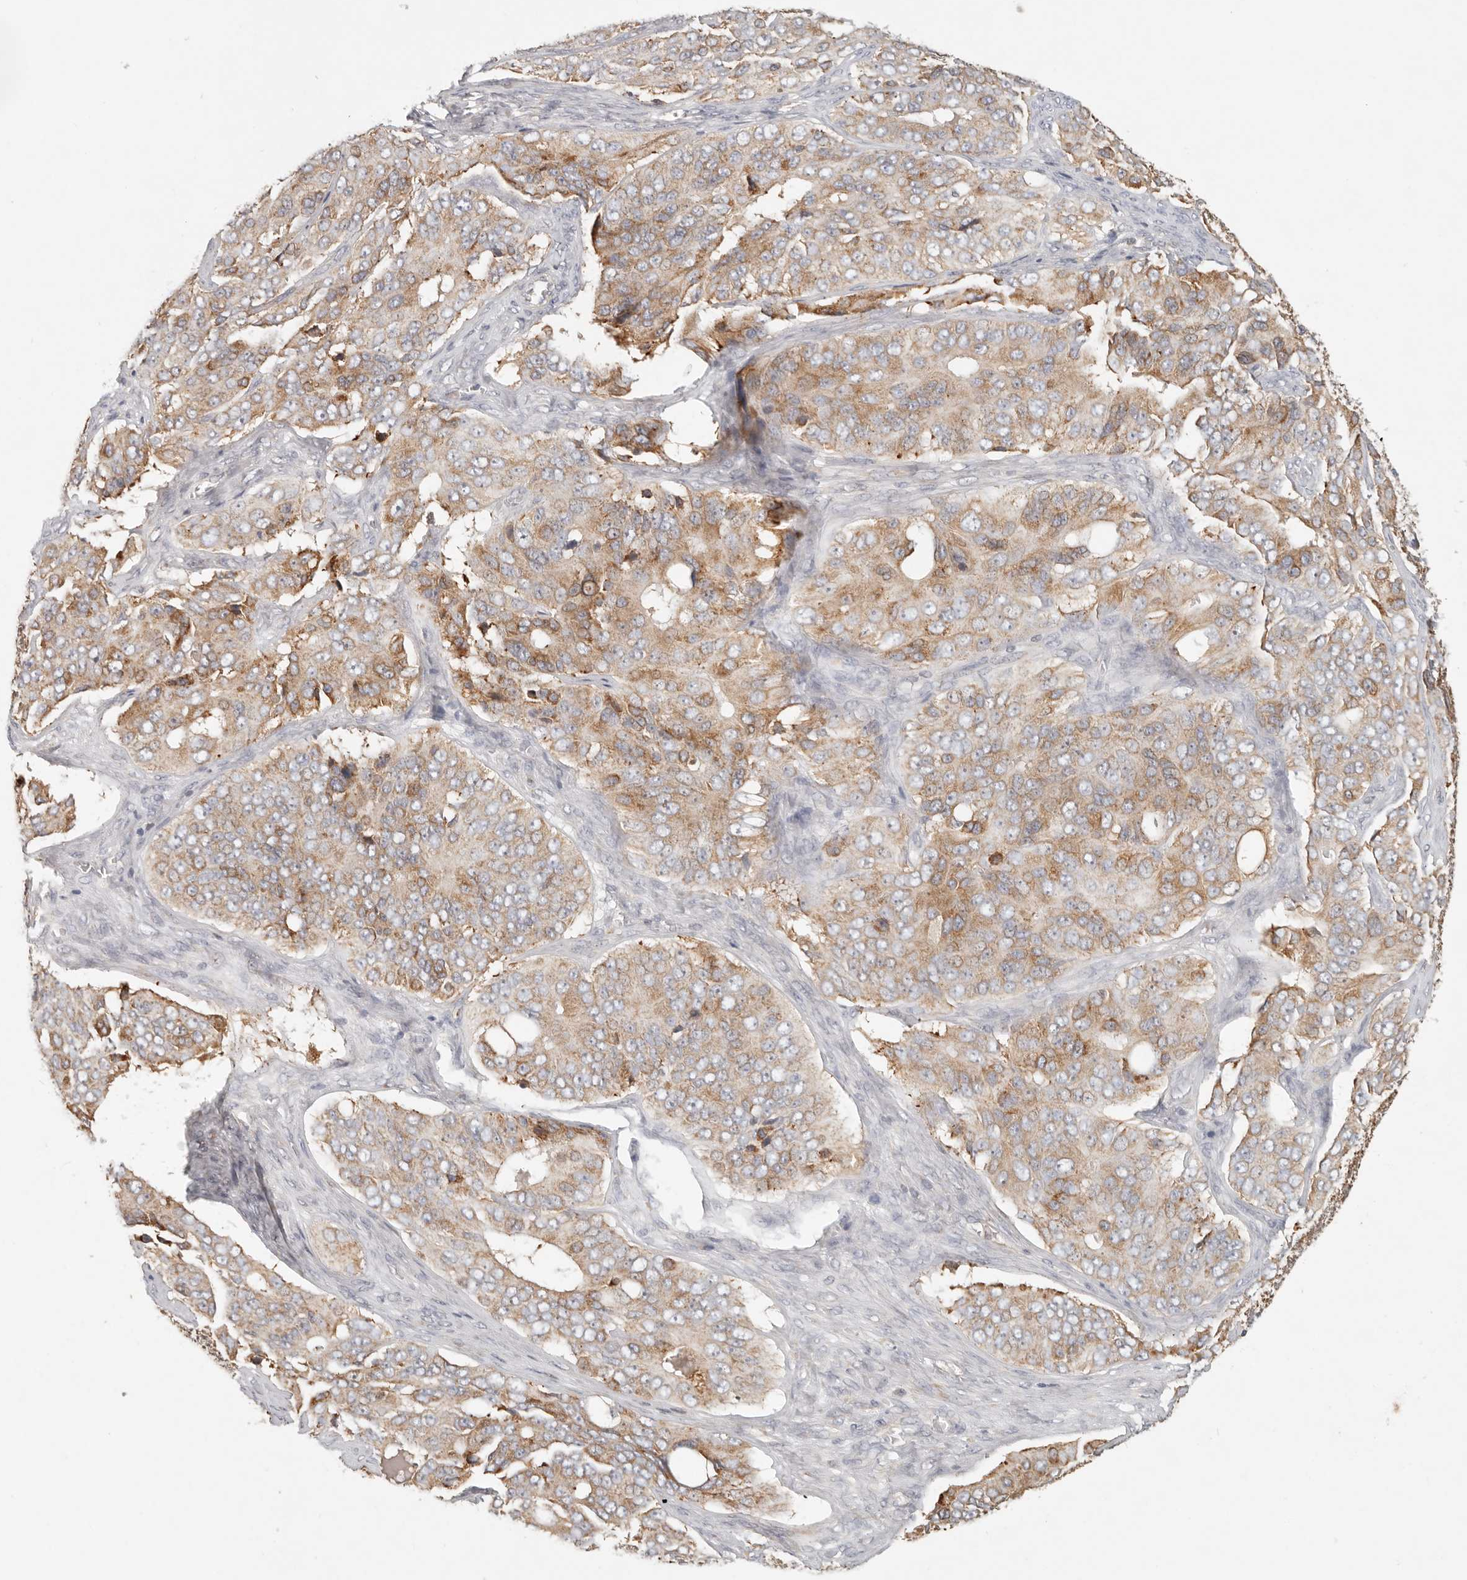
{"staining": {"intensity": "moderate", "quantity": ">75%", "location": "cytoplasmic/membranous"}, "tissue": "ovarian cancer", "cell_type": "Tumor cells", "image_type": "cancer", "snomed": [{"axis": "morphology", "description": "Carcinoma, endometroid"}, {"axis": "topography", "description": "Ovary"}], "caption": "Ovarian cancer (endometroid carcinoma) stained for a protein (brown) displays moderate cytoplasmic/membranous positive staining in about >75% of tumor cells.", "gene": "ARHGEF10L", "patient": {"sex": "female", "age": 51}}